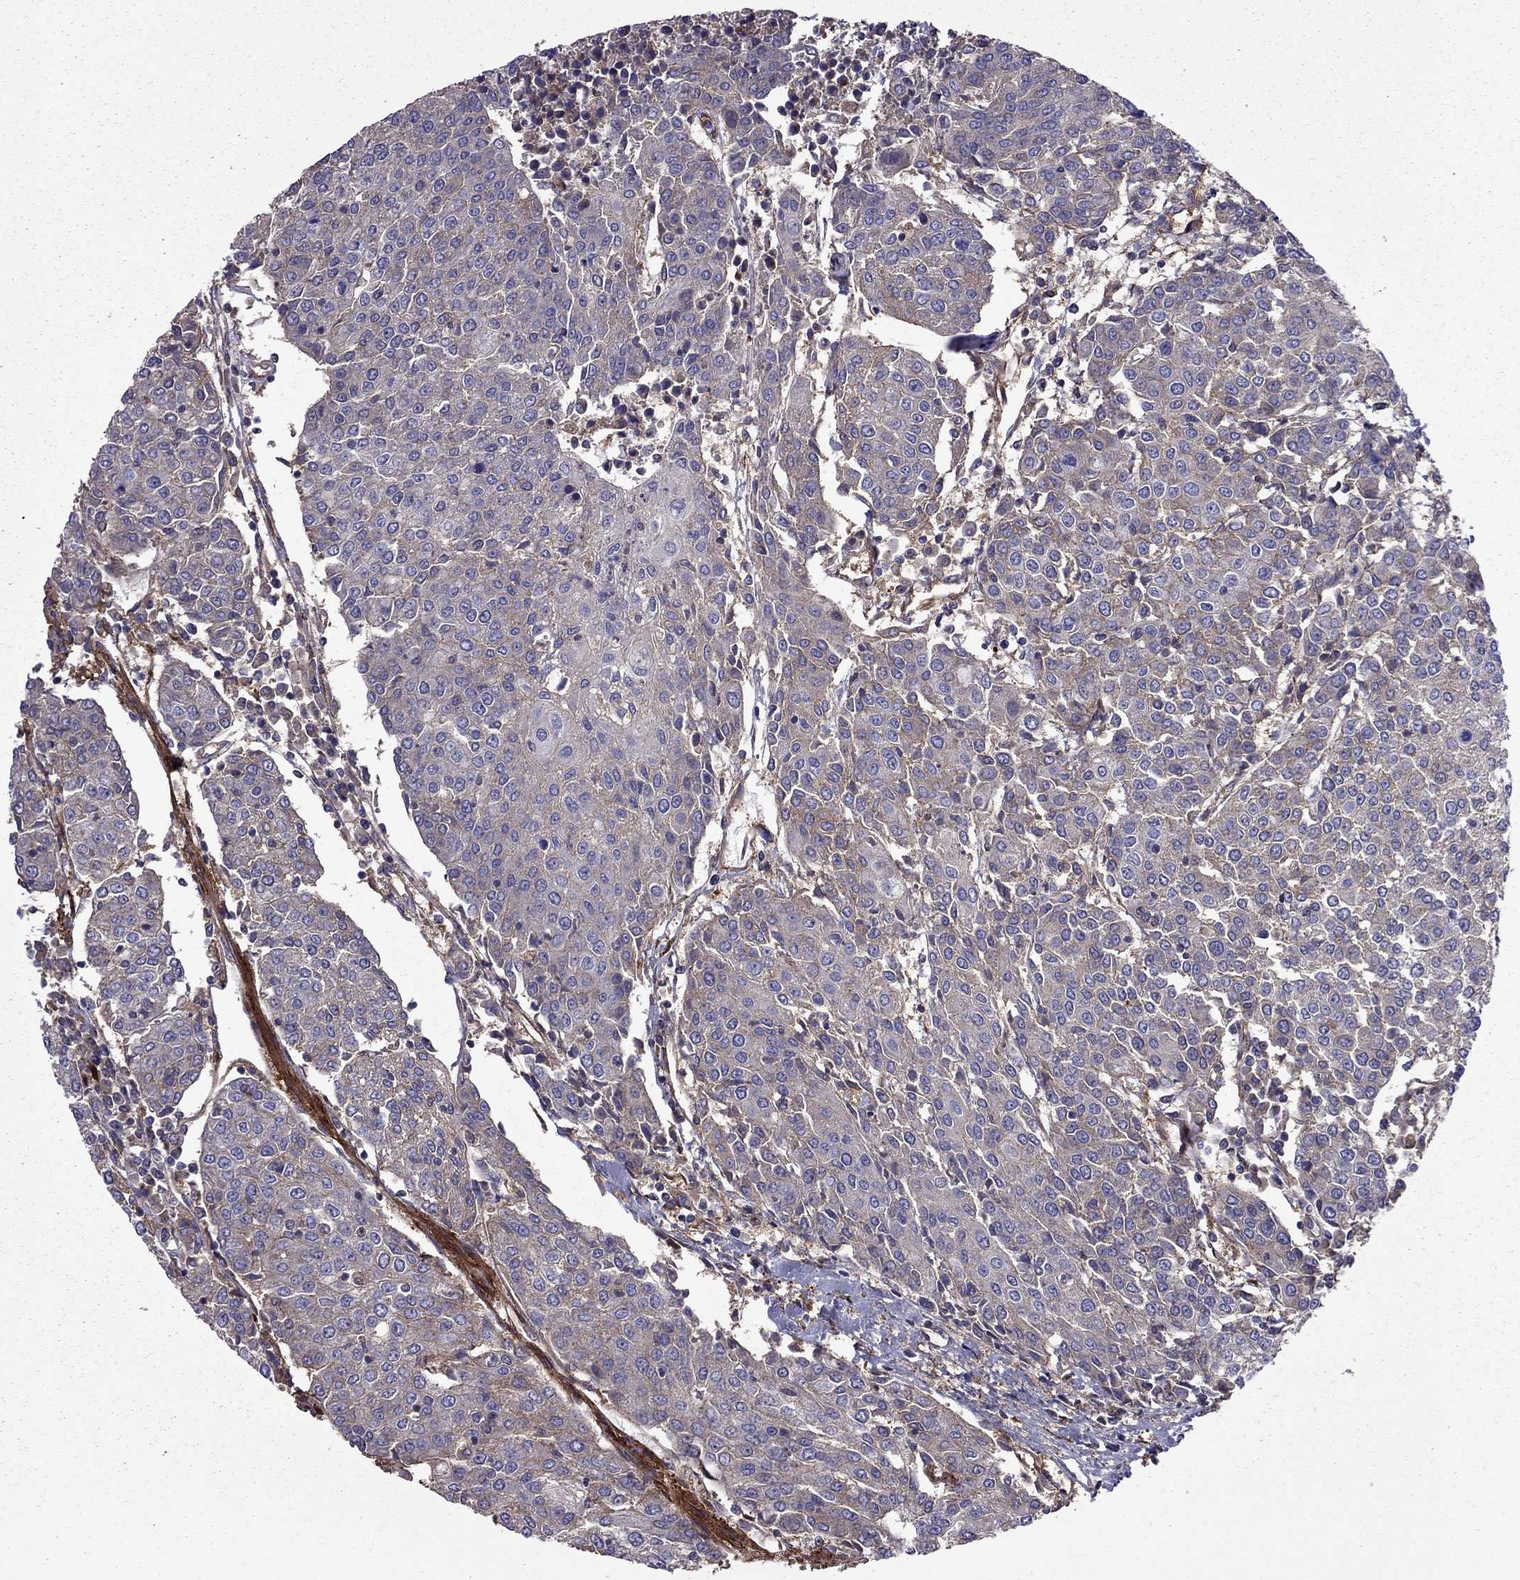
{"staining": {"intensity": "weak", "quantity": "<25%", "location": "cytoplasmic/membranous"}, "tissue": "urothelial cancer", "cell_type": "Tumor cells", "image_type": "cancer", "snomed": [{"axis": "morphology", "description": "Urothelial carcinoma, High grade"}, {"axis": "topography", "description": "Urinary bladder"}], "caption": "Tumor cells are negative for protein expression in human urothelial cancer.", "gene": "ITGB1", "patient": {"sex": "female", "age": 85}}